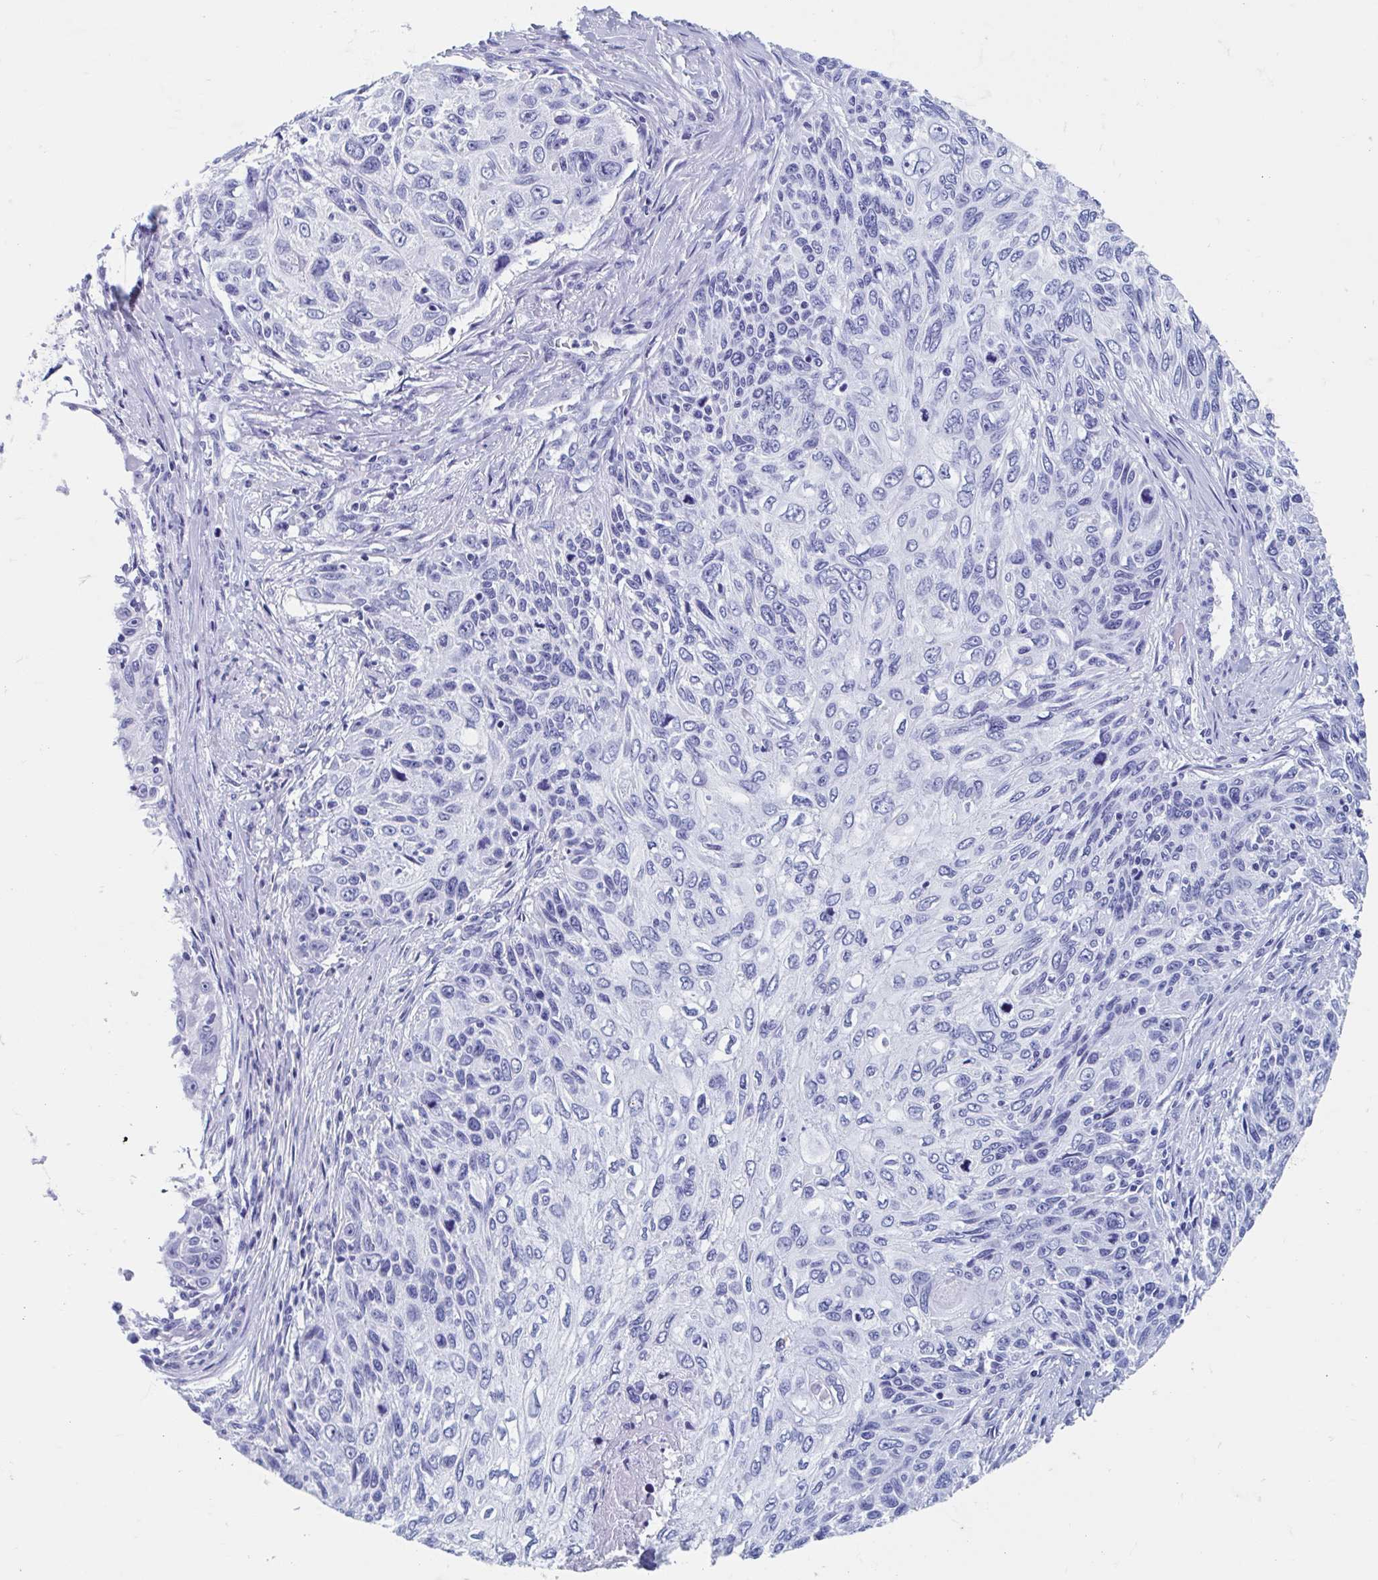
{"staining": {"intensity": "negative", "quantity": "none", "location": "none"}, "tissue": "skin cancer", "cell_type": "Tumor cells", "image_type": "cancer", "snomed": [{"axis": "morphology", "description": "Squamous cell carcinoma, NOS"}, {"axis": "topography", "description": "Skin"}], "caption": "Squamous cell carcinoma (skin) was stained to show a protein in brown. There is no significant staining in tumor cells. The staining is performed using DAB (3,3'-diaminobenzidine) brown chromogen with nuclei counter-stained in using hematoxylin.", "gene": "HDGFL1", "patient": {"sex": "male", "age": 92}}